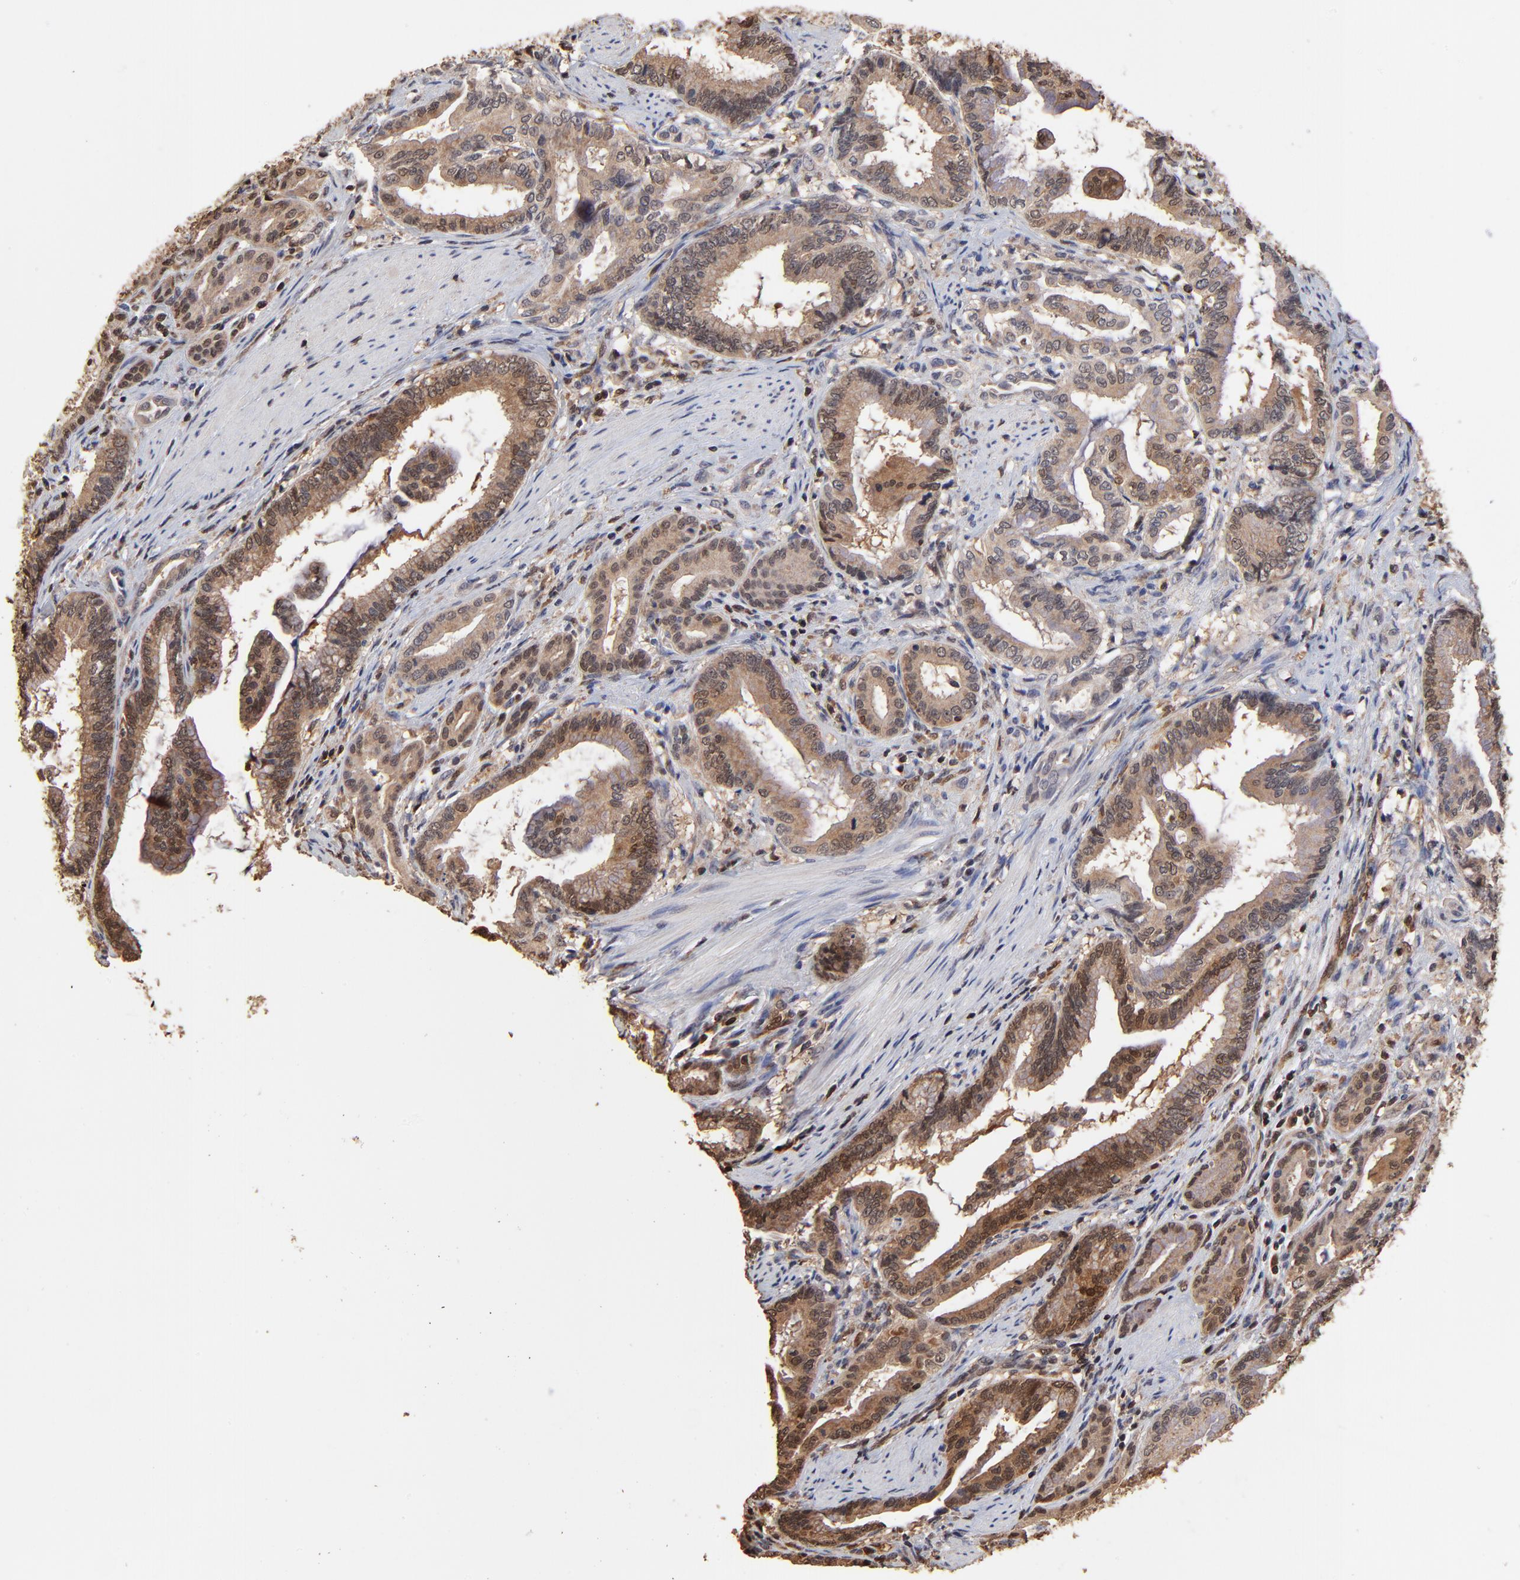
{"staining": {"intensity": "weak", "quantity": ">75%", "location": "nuclear"}, "tissue": "pancreatic cancer", "cell_type": "Tumor cells", "image_type": "cancer", "snomed": [{"axis": "morphology", "description": "Adenocarcinoma, NOS"}, {"axis": "topography", "description": "Pancreas"}], "caption": "Human pancreatic adenocarcinoma stained with a brown dye exhibits weak nuclear positive positivity in approximately >75% of tumor cells.", "gene": "CASP1", "patient": {"sex": "female", "age": 64}}